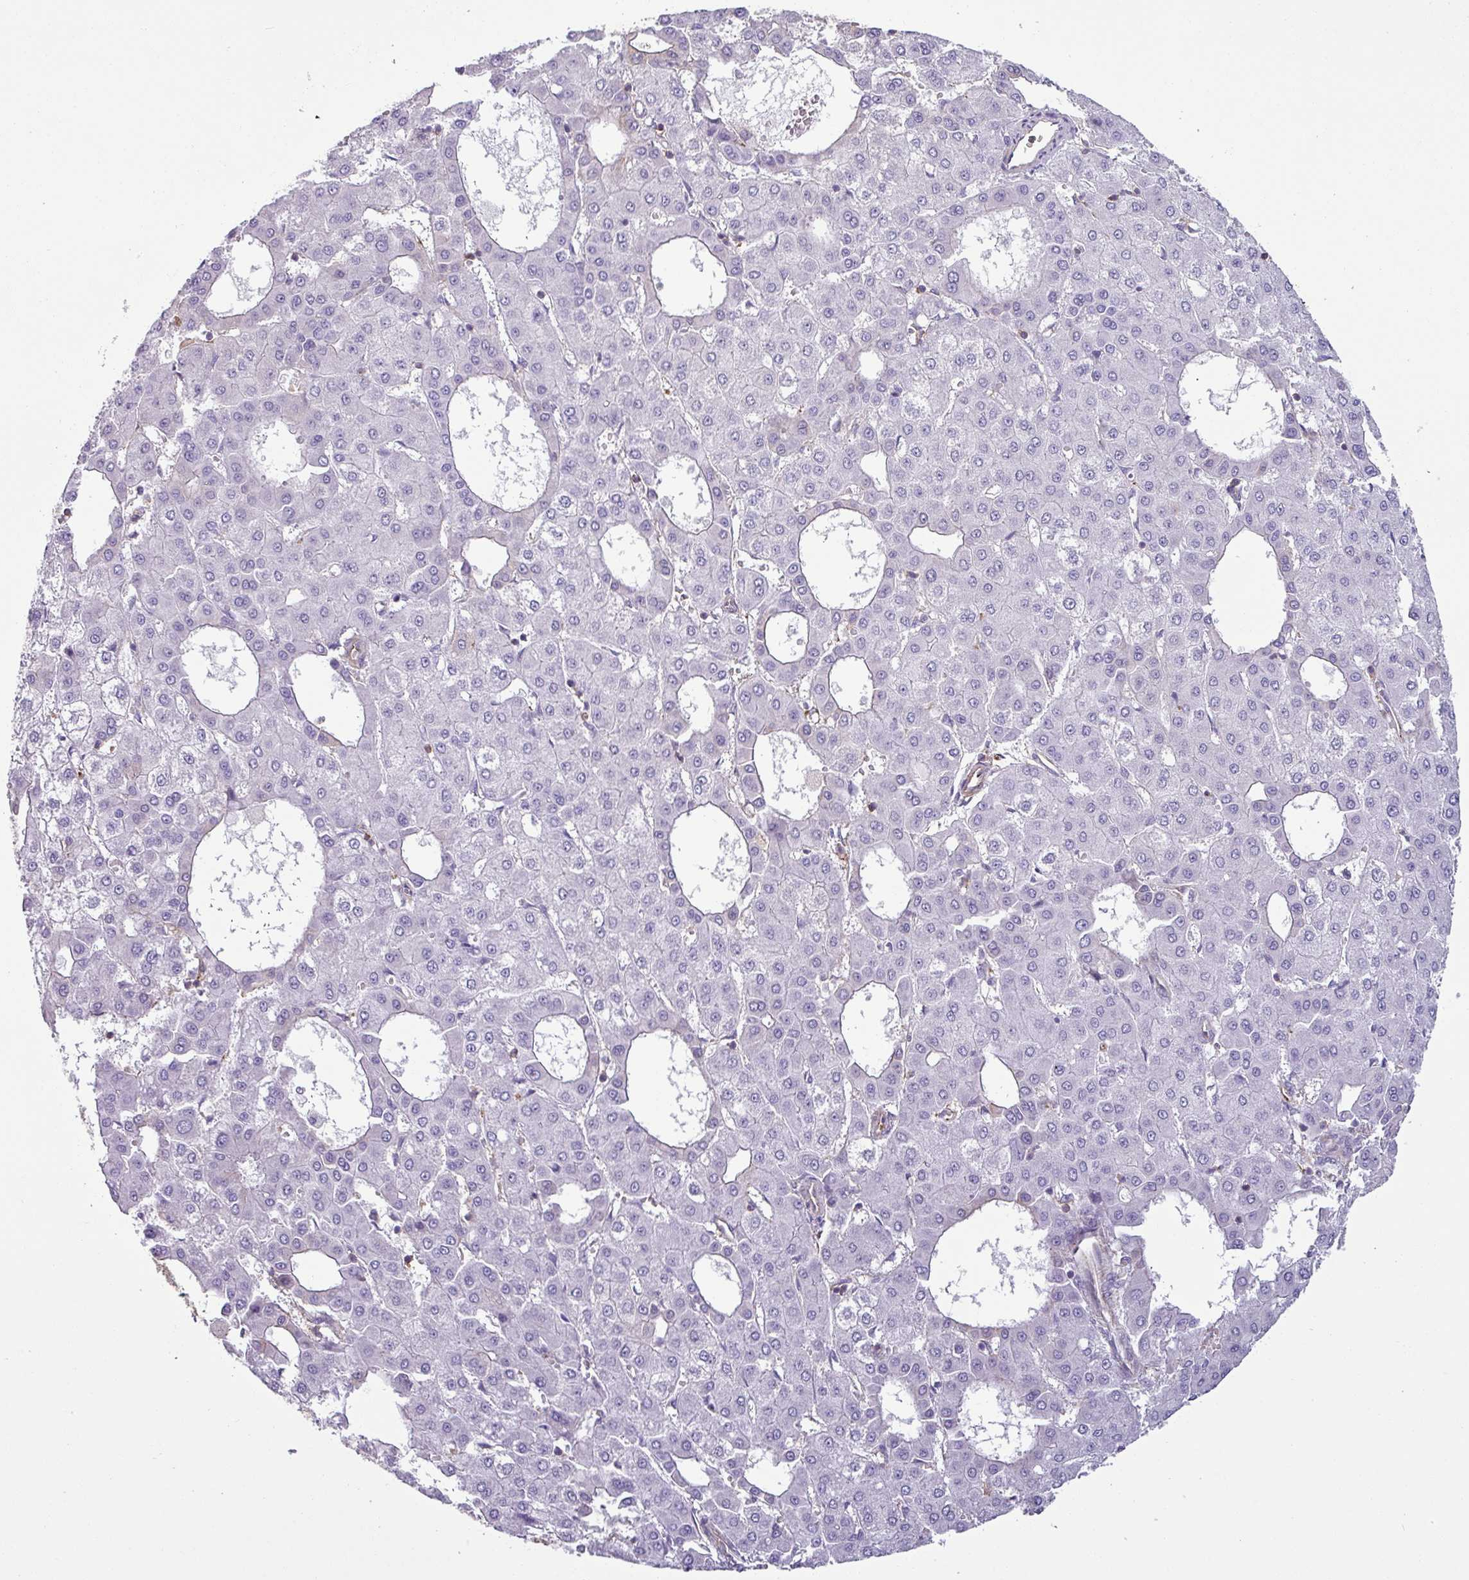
{"staining": {"intensity": "negative", "quantity": "none", "location": "none"}, "tissue": "liver cancer", "cell_type": "Tumor cells", "image_type": "cancer", "snomed": [{"axis": "morphology", "description": "Carcinoma, Hepatocellular, NOS"}, {"axis": "topography", "description": "Liver"}], "caption": "Tumor cells are negative for protein expression in human hepatocellular carcinoma (liver).", "gene": "XNDC1N", "patient": {"sex": "male", "age": 47}}